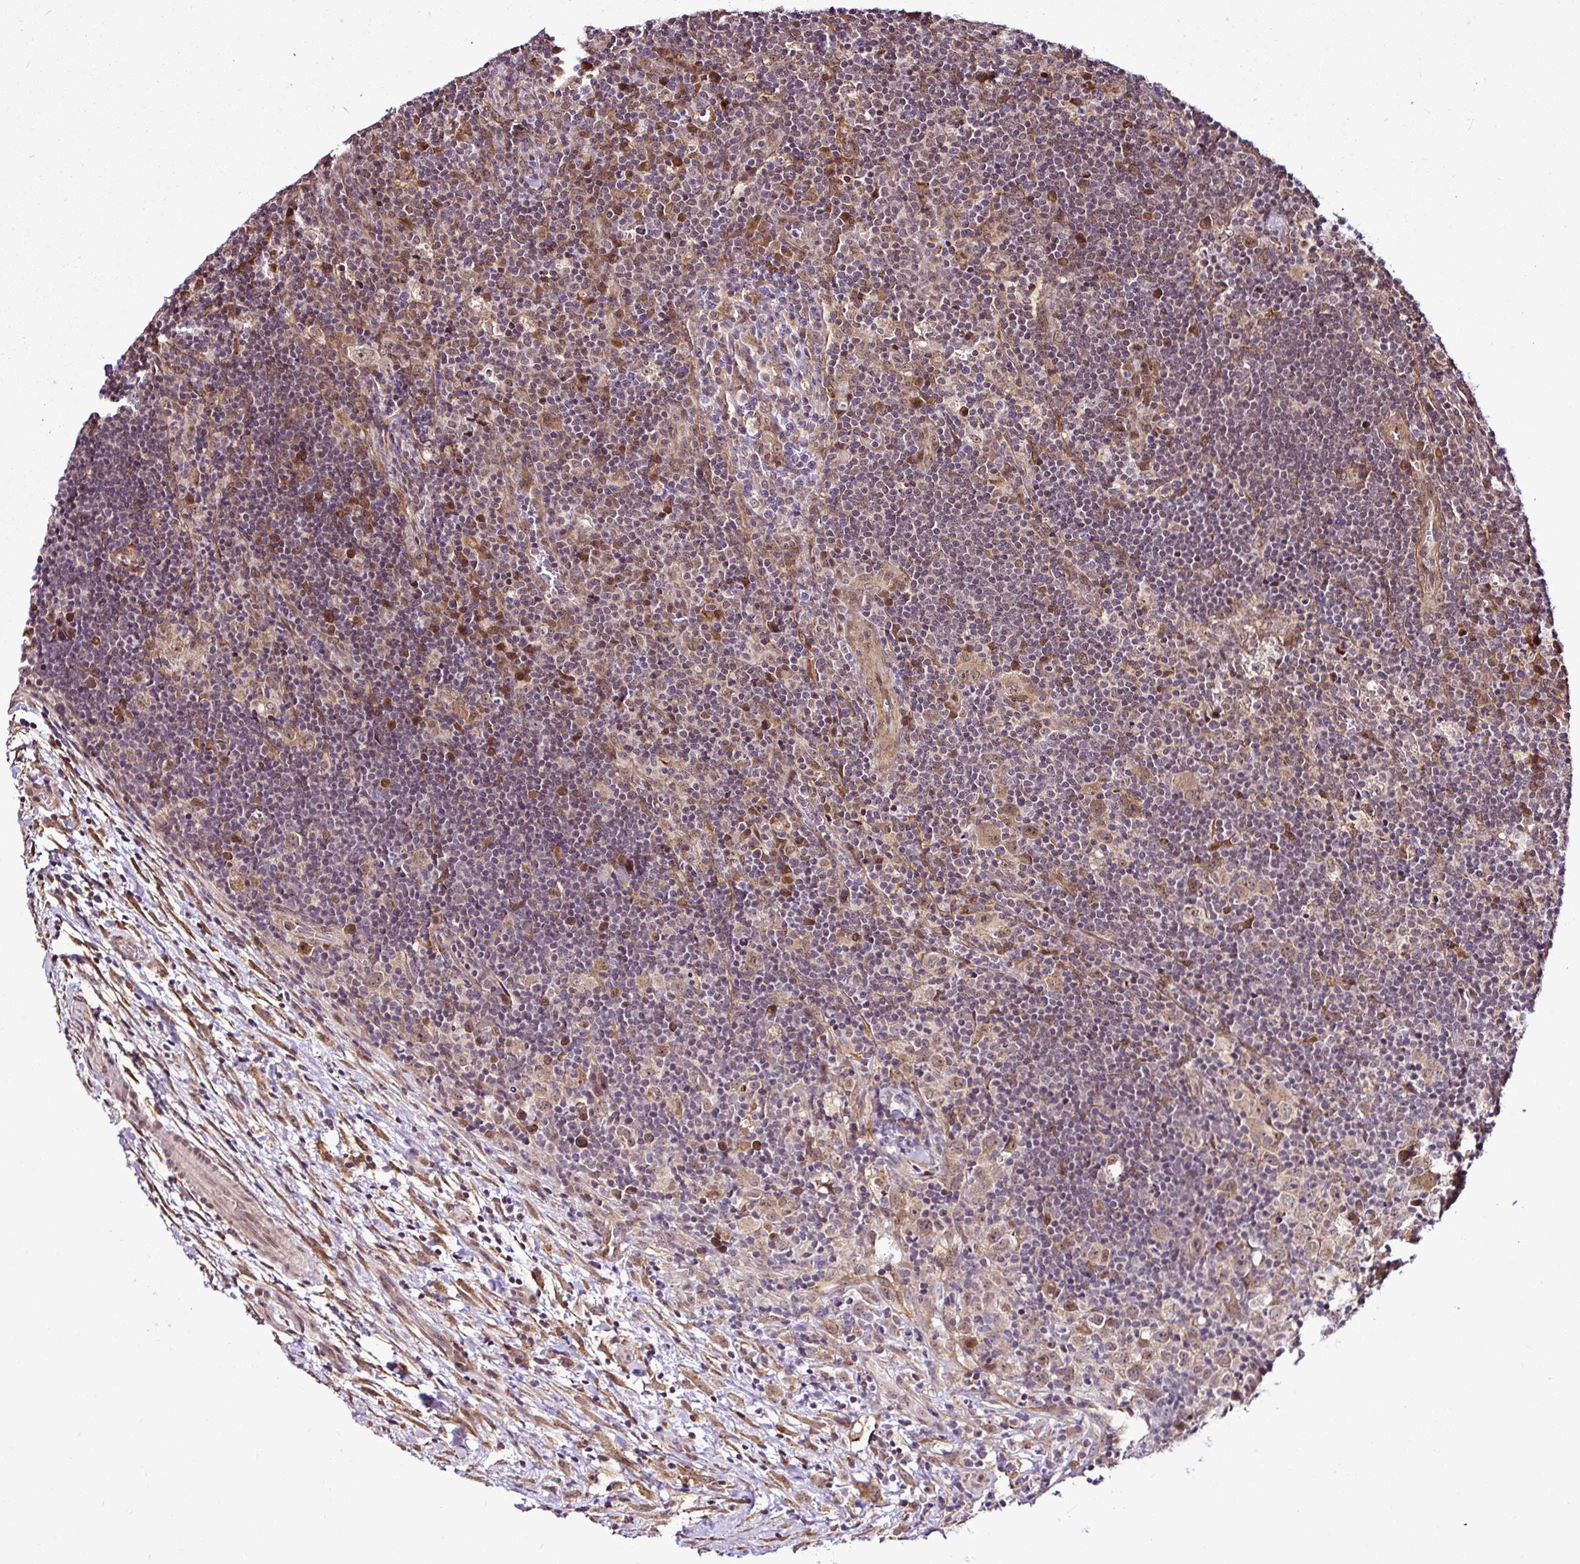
{"staining": {"intensity": "weak", "quantity": "25%-75%", "location": "cytoplasmic/membranous,nuclear"}, "tissue": "lymphoma", "cell_type": "Tumor cells", "image_type": "cancer", "snomed": [{"axis": "morphology", "description": "Hodgkin's disease, NOS"}, {"axis": "topography", "description": "Lymph node"}], "caption": "Brown immunohistochemical staining in lymphoma displays weak cytoplasmic/membranous and nuclear expression in approximately 25%-75% of tumor cells.", "gene": "FAM153A", "patient": {"sex": "female", "age": 18}}